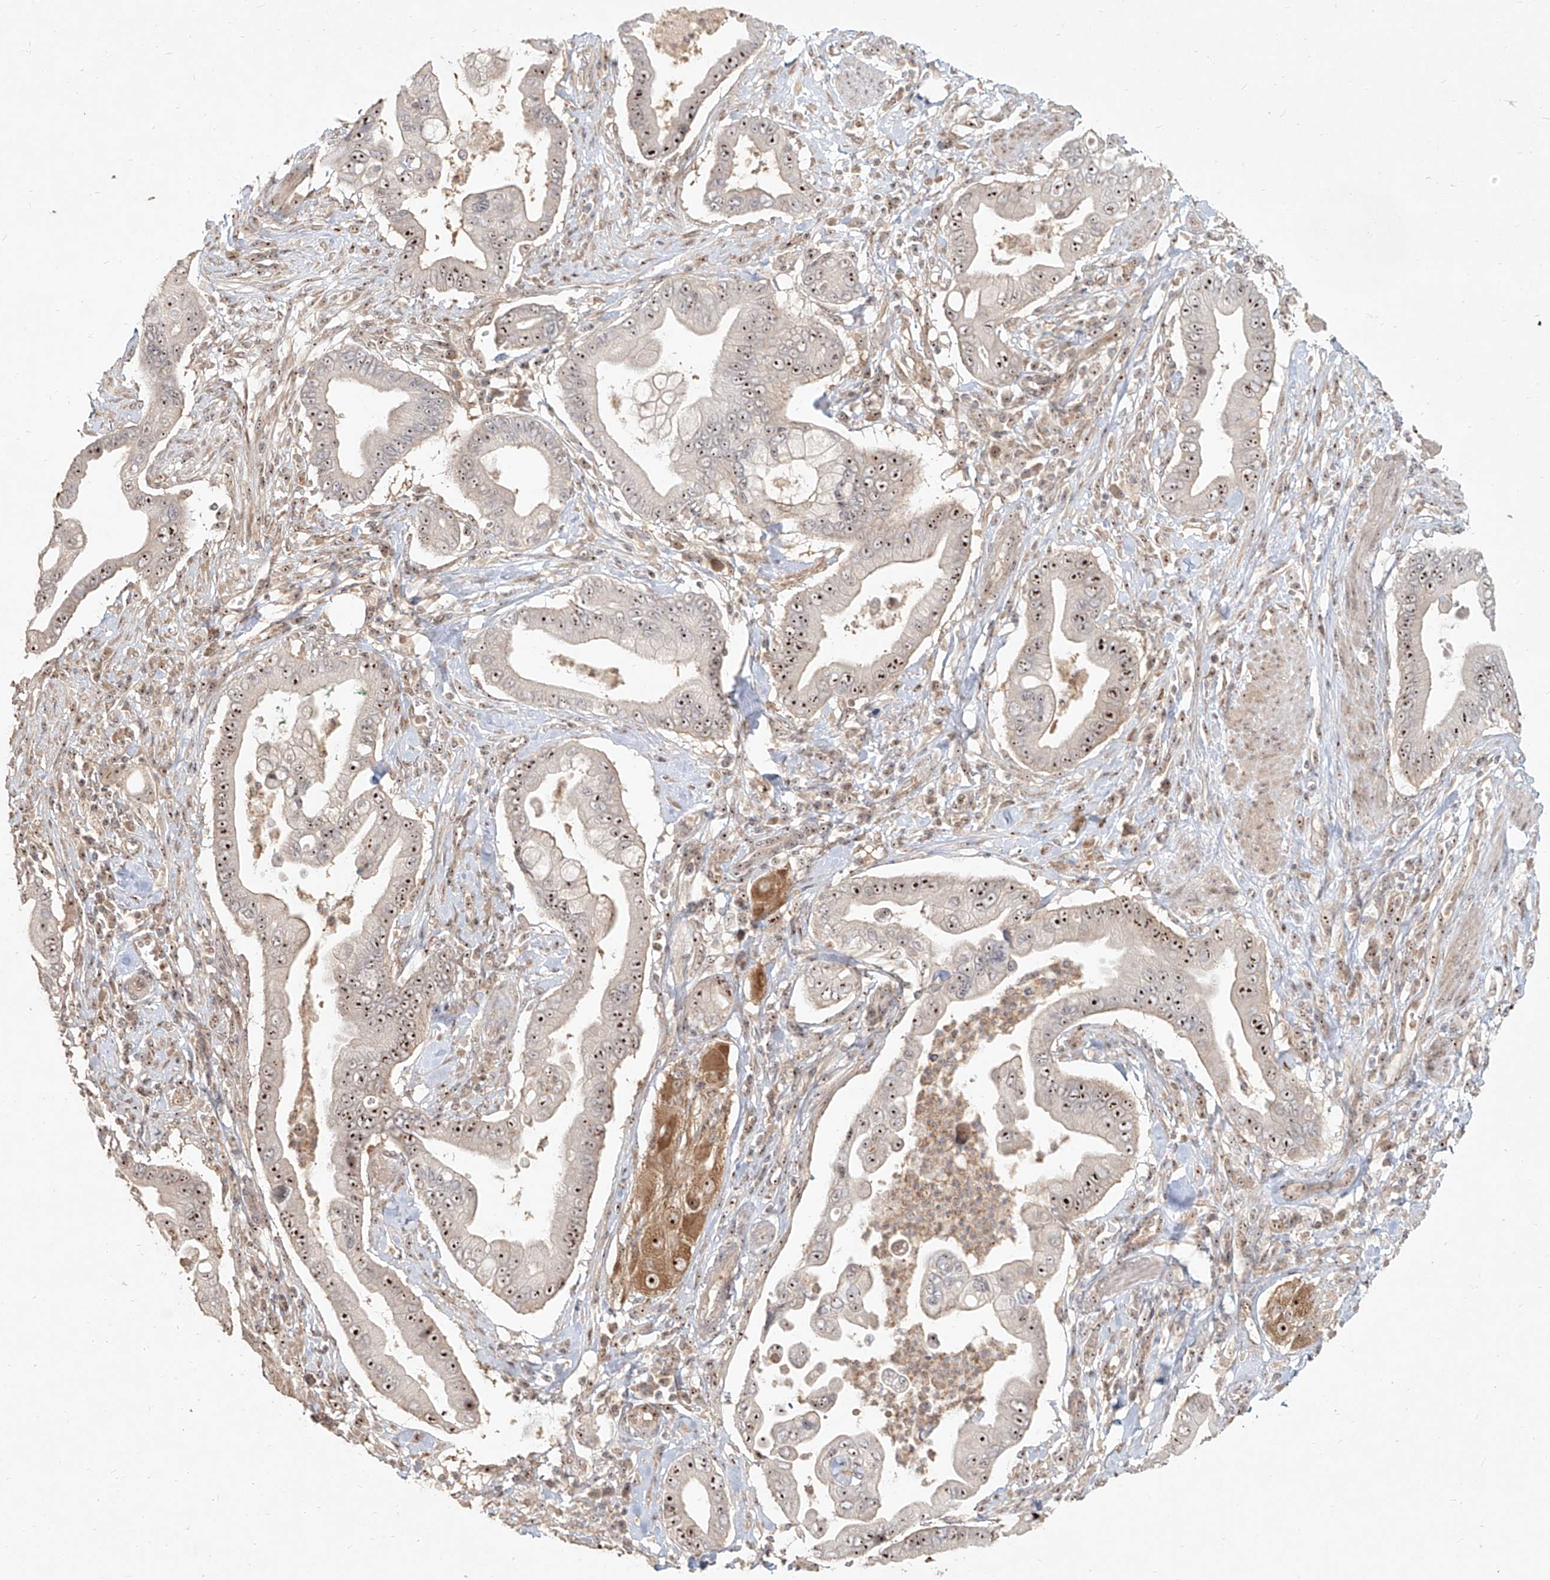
{"staining": {"intensity": "moderate", "quantity": ">75%", "location": "nuclear"}, "tissue": "pancreatic cancer", "cell_type": "Tumor cells", "image_type": "cancer", "snomed": [{"axis": "morphology", "description": "Adenocarcinoma, NOS"}, {"axis": "topography", "description": "Pancreas"}], "caption": "This is a histology image of immunohistochemistry staining of pancreatic cancer, which shows moderate positivity in the nuclear of tumor cells.", "gene": "BYSL", "patient": {"sex": "male", "age": 78}}